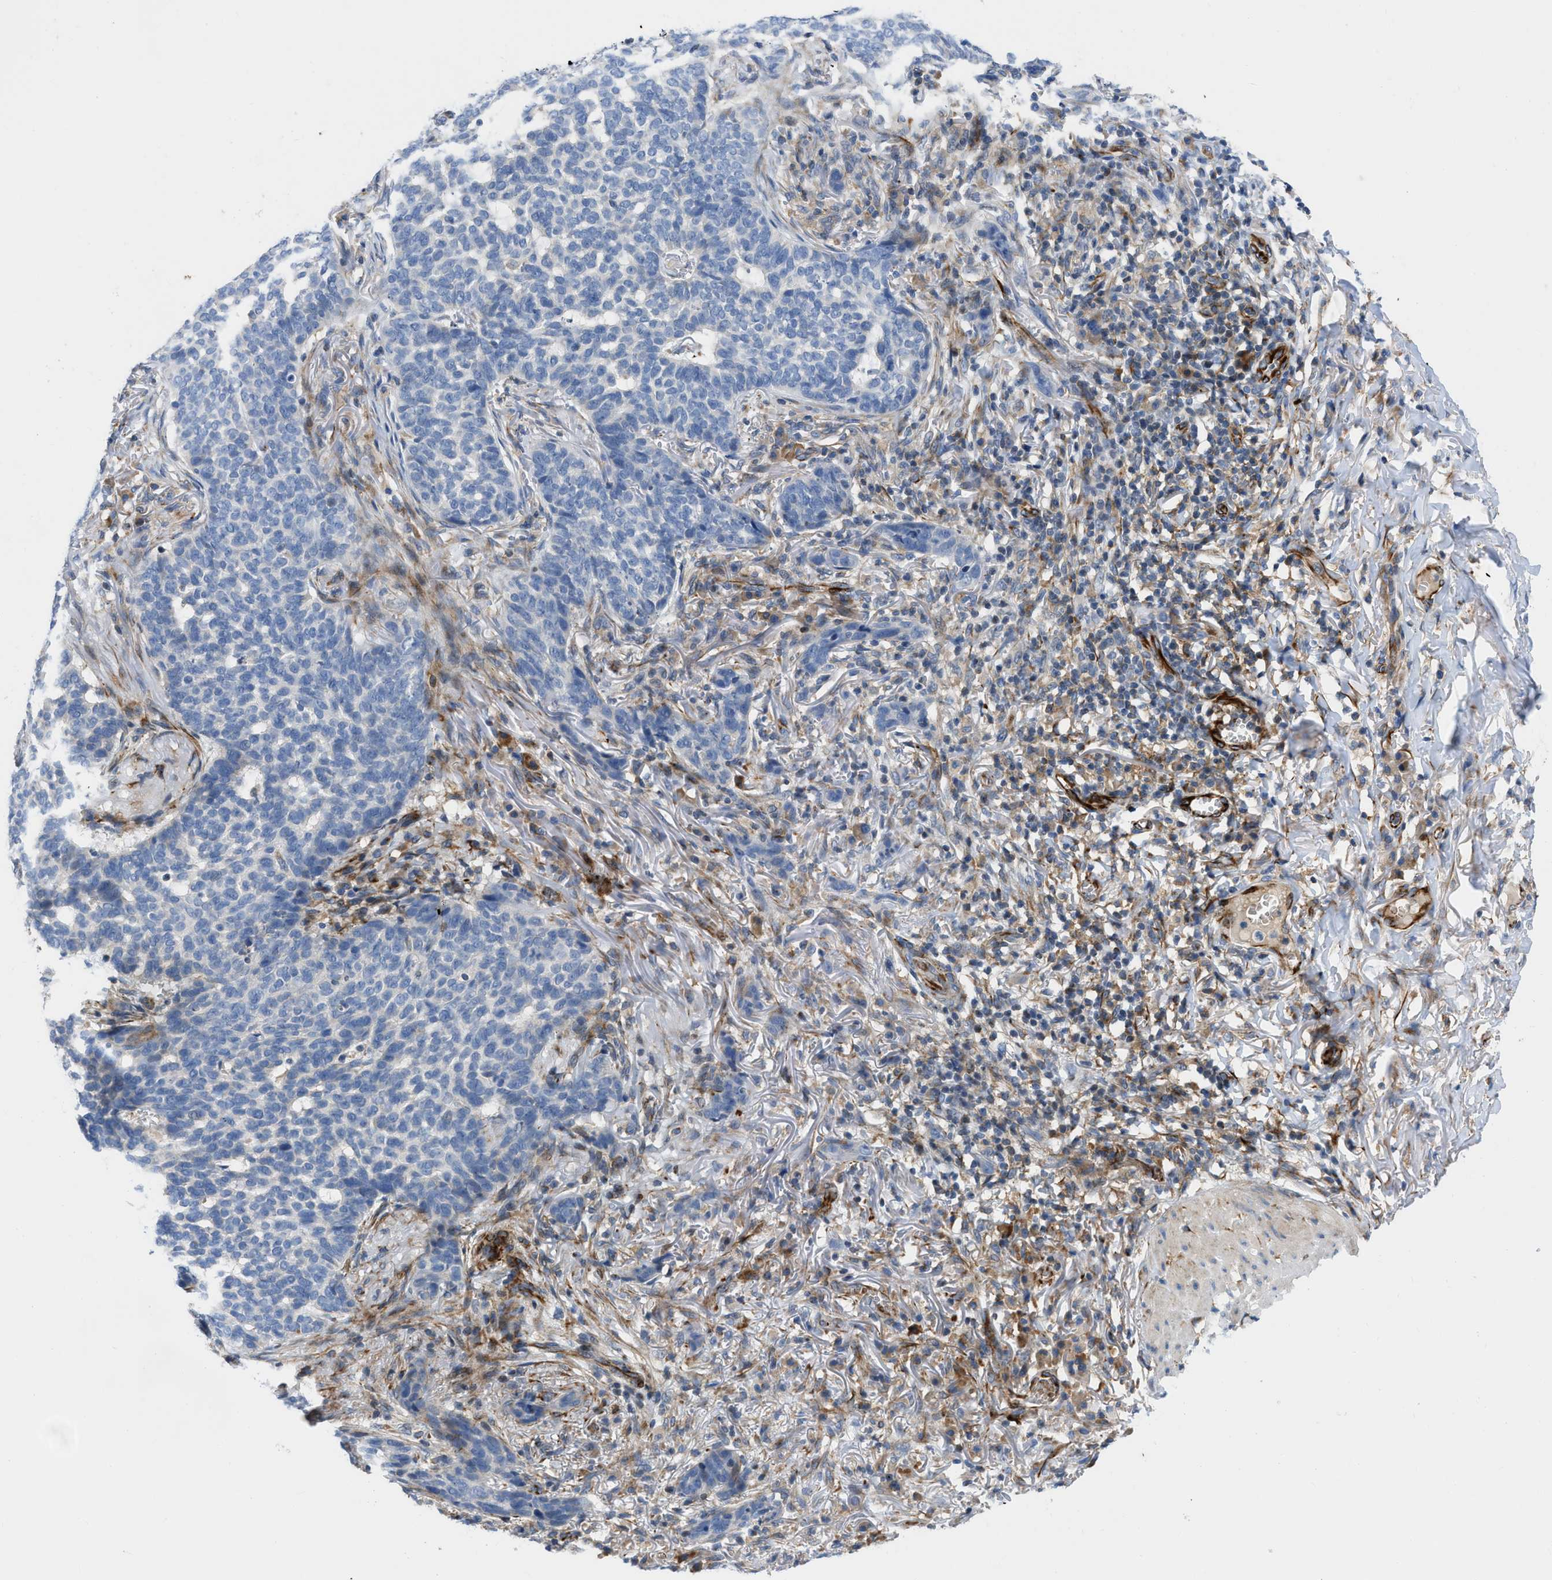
{"staining": {"intensity": "negative", "quantity": "none", "location": "none"}, "tissue": "skin cancer", "cell_type": "Tumor cells", "image_type": "cancer", "snomed": [{"axis": "morphology", "description": "Basal cell carcinoma"}, {"axis": "topography", "description": "Skin"}], "caption": "This is a histopathology image of immunohistochemistry (IHC) staining of skin cancer (basal cell carcinoma), which shows no staining in tumor cells.", "gene": "ZNF831", "patient": {"sex": "male", "age": 85}}